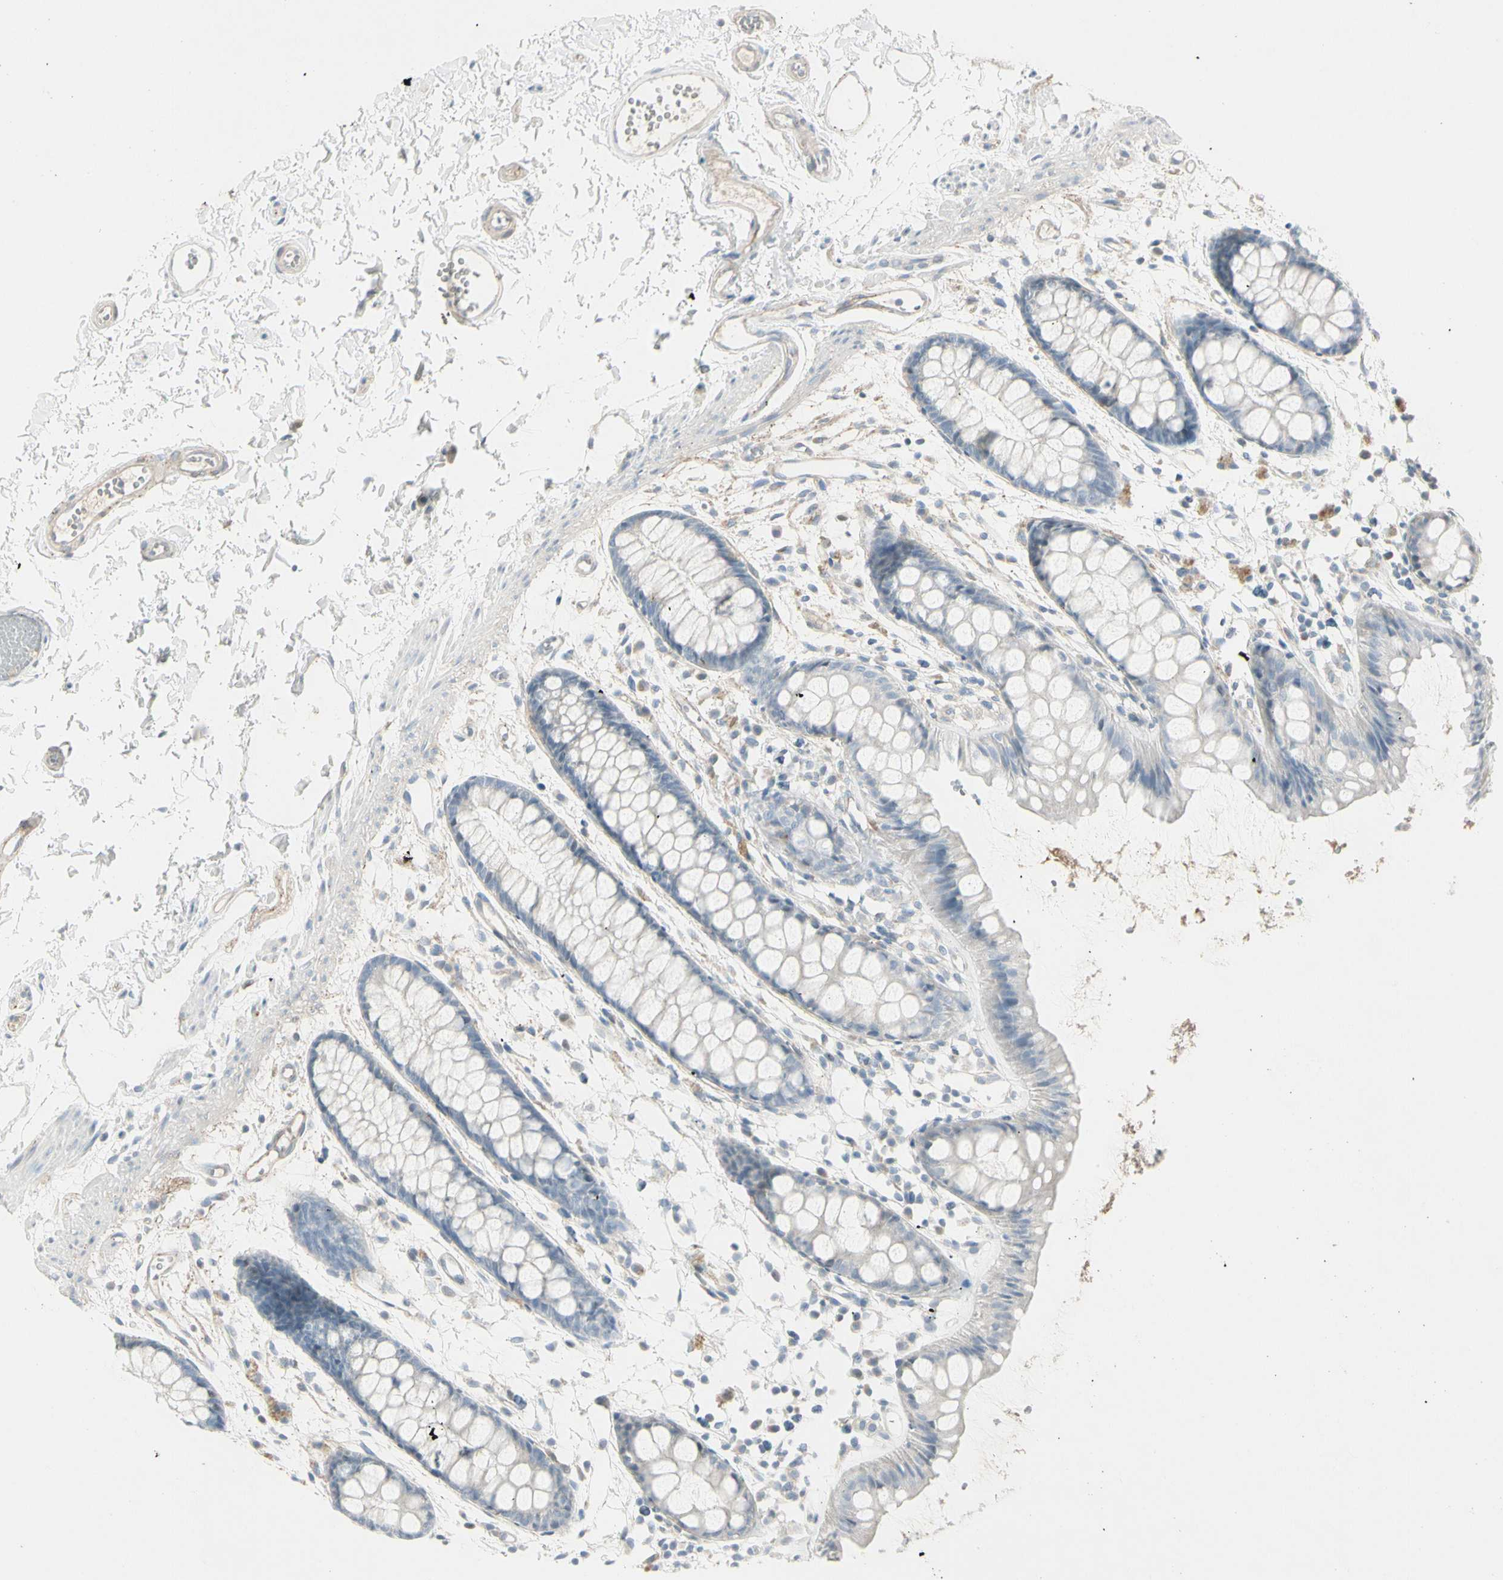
{"staining": {"intensity": "negative", "quantity": "none", "location": "none"}, "tissue": "rectum", "cell_type": "Glandular cells", "image_type": "normal", "snomed": [{"axis": "morphology", "description": "Normal tissue, NOS"}, {"axis": "topography", "description": "Rectum"}], "caption": "Immunohistochemistry (IHC) of unremarkable human rectum displays no expression in glandular cells.", "gene": "CACNA2D1", "patient": {"sex": "female", "age": 66}}